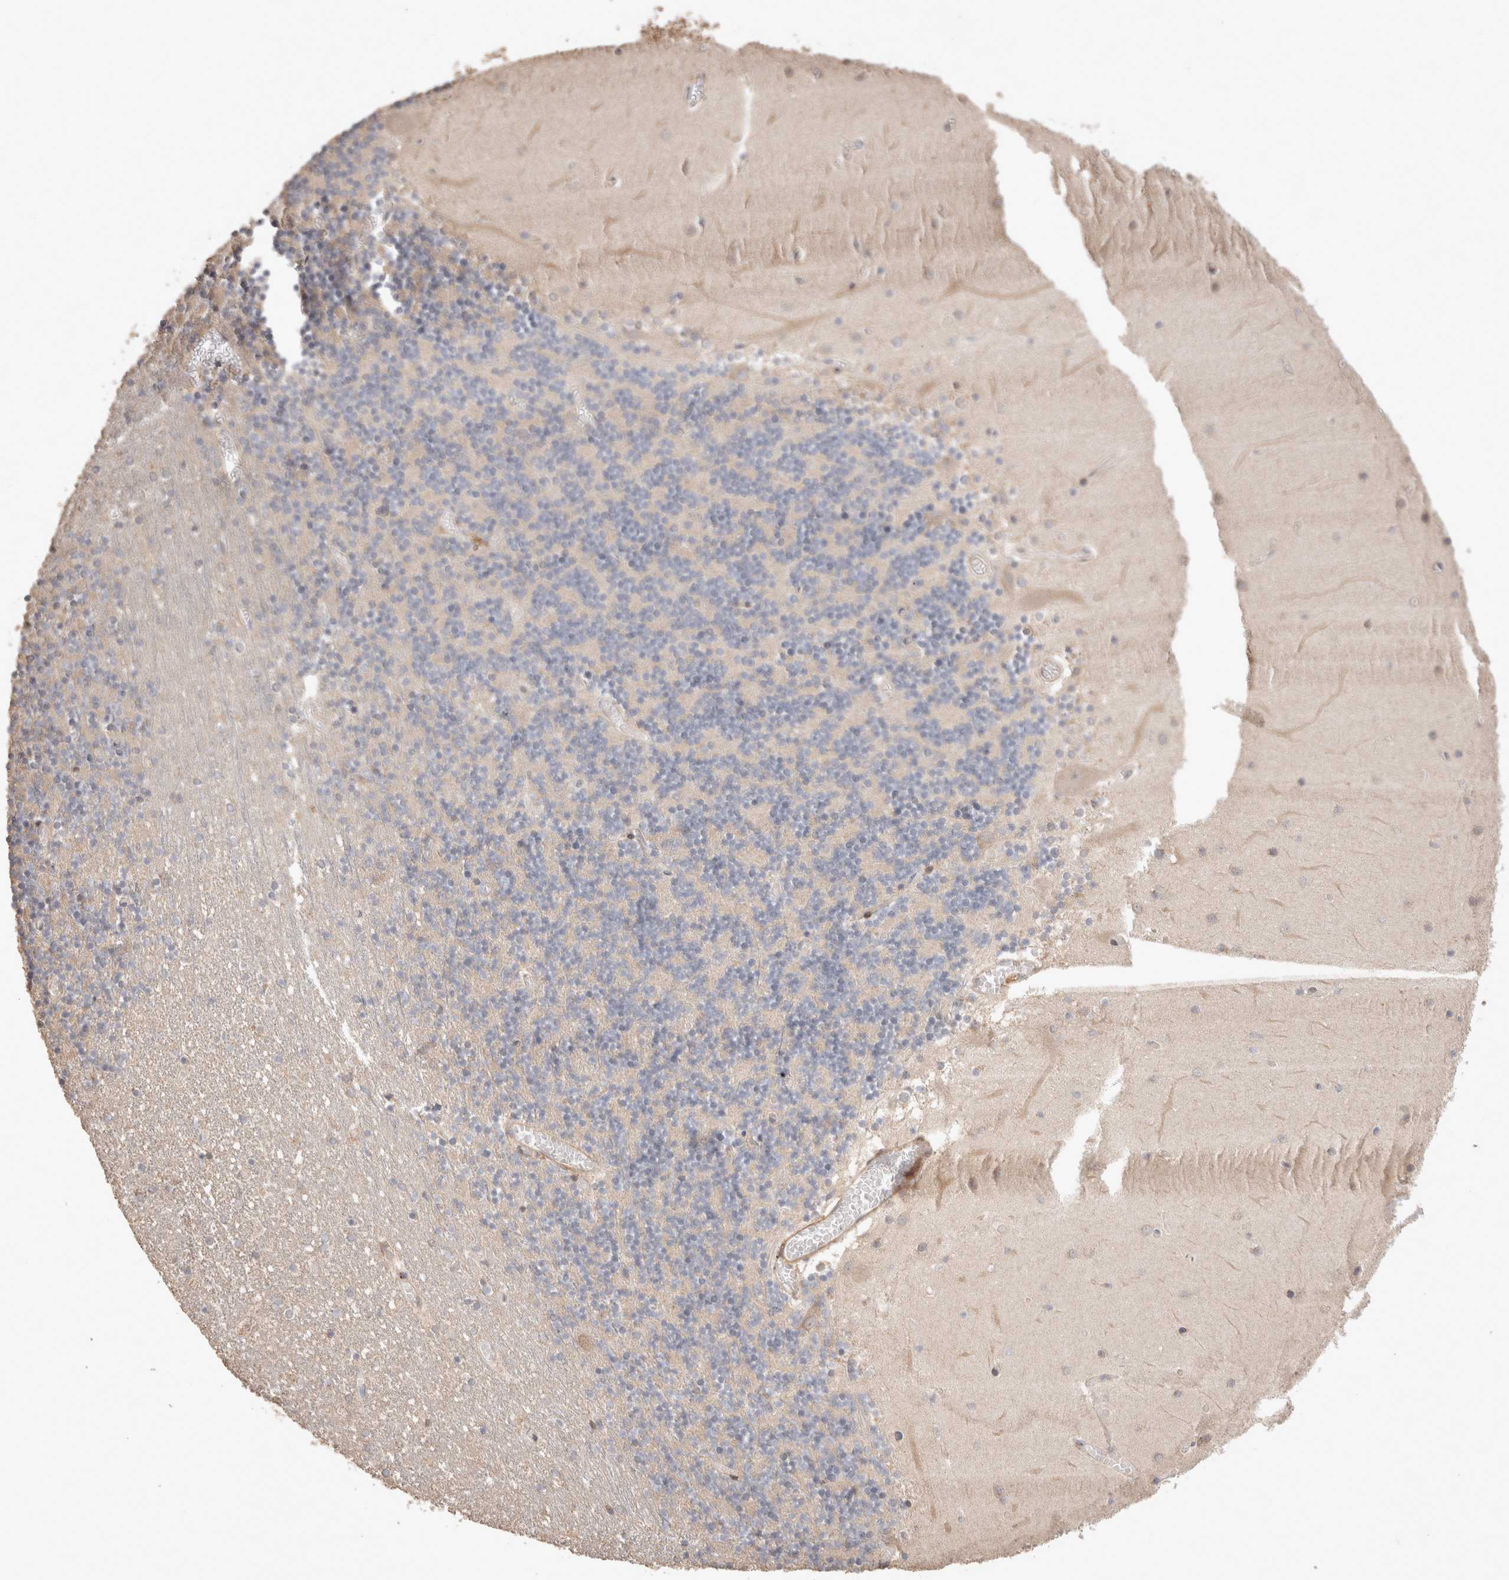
{"staining": {"intensity": "moderate", "quantity": "25%-75%", "location": "cytoplasmic/membranous"}, "tissue": "cerebellum", "cell_type": "Cells in granular layer", "image_type": "normal", "snomed": [{"axis": "morphology", "description": "Normal tissue, NOS"}, {"axis": "topography", "description": "Cerebellum"}], "caption": "Brown immunohistochemical staining in unremarkable human cerebellum demonstrates moderate cytoplasmic/membranous staining in about 25%-75% of cells in granular layer.", "gene": "HROB", "patient": {"sex": "female", "age": 28}}